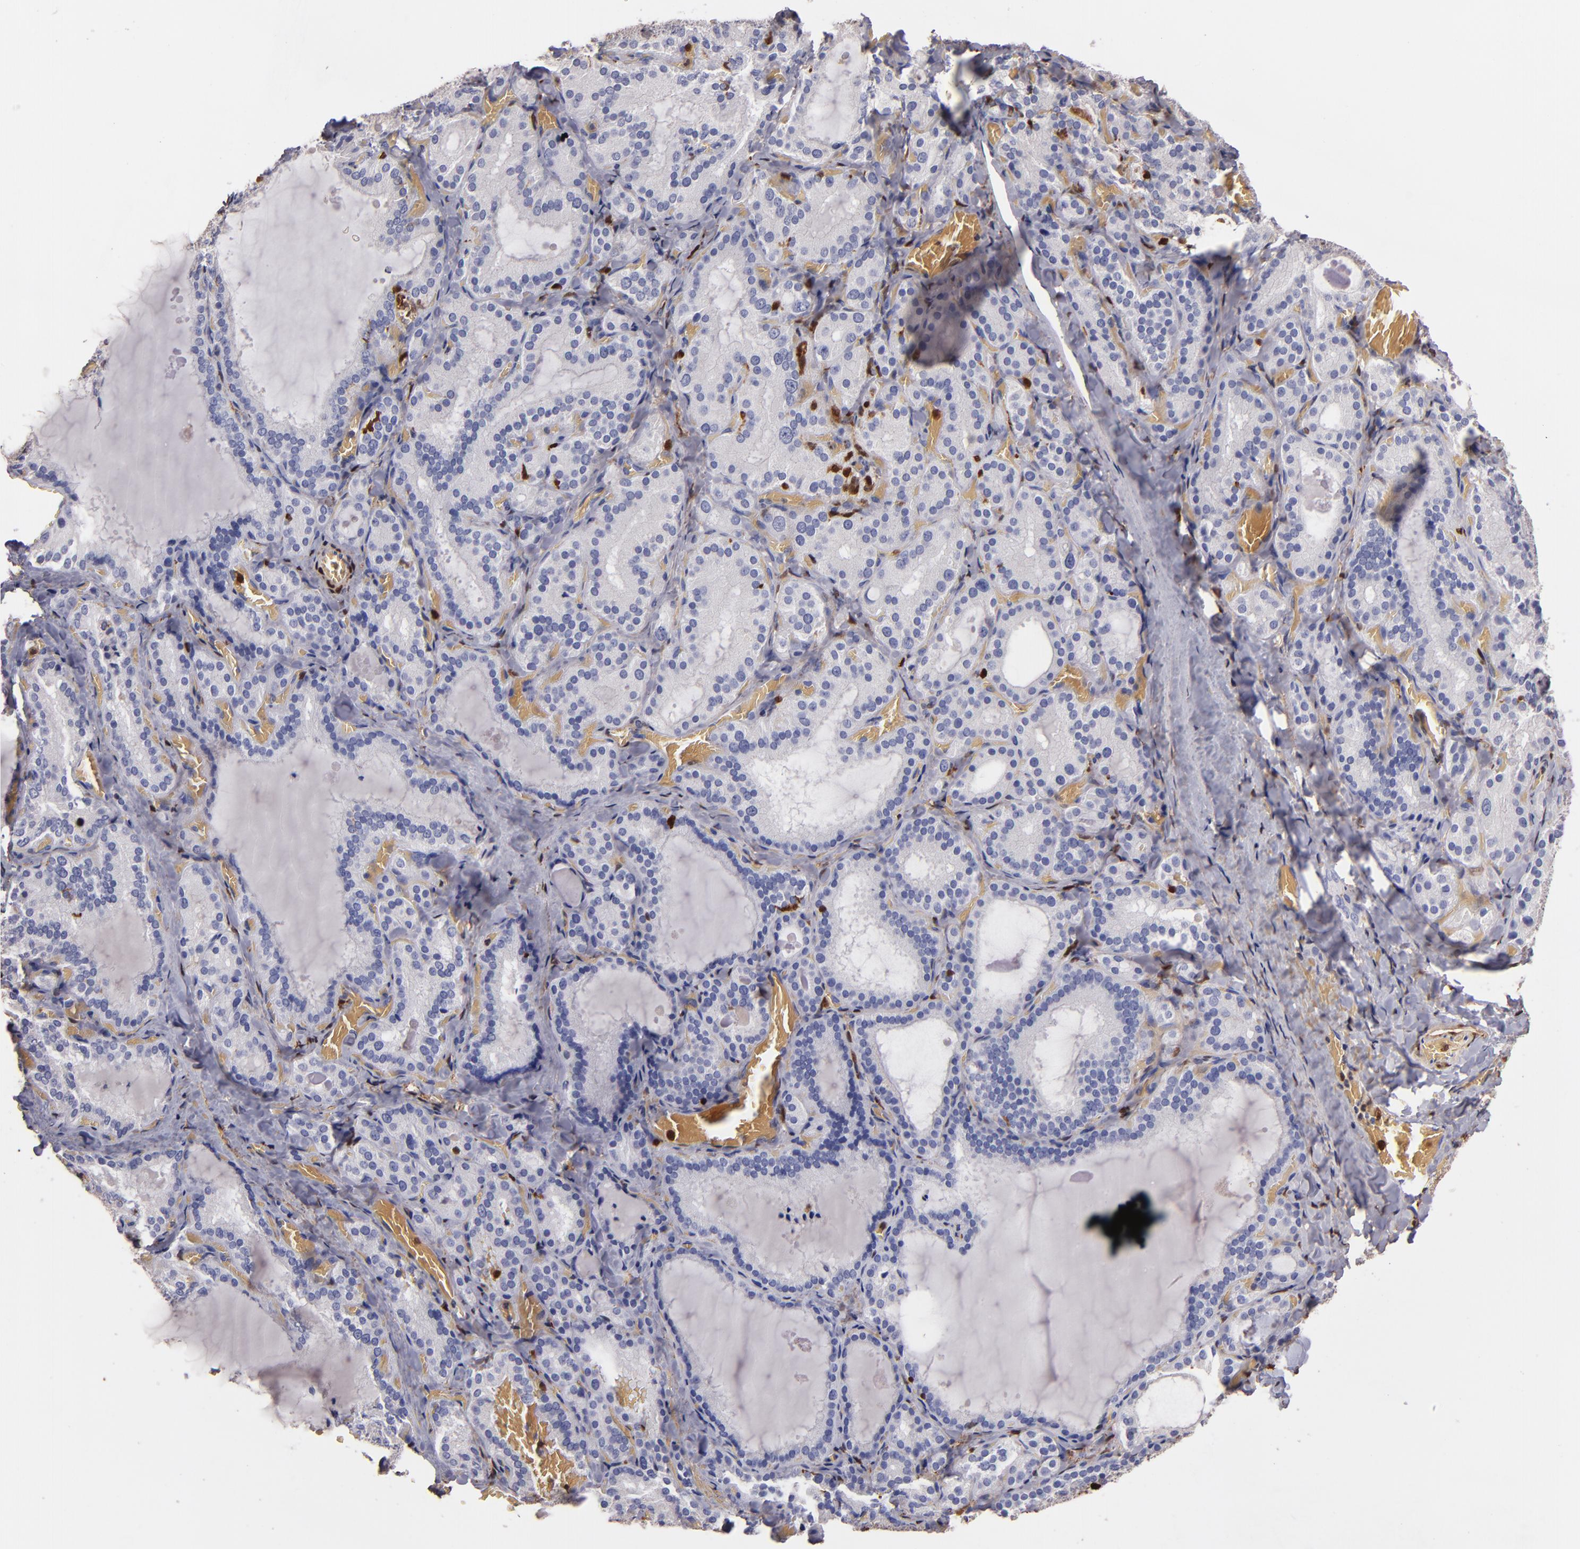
{"staining": {"intensity": "negative", "quantity": "none", "location": "none"}, "tissue": "thyroid gland", "cell_type": "Glandular cells", "image_type": "normal", "snomed": [{"axis": "morphology", "description": "Normal tissue, NOS"}, {"axis": "topography", "description": "Thyroid gland"}], "caption": "IHC histopathology image of unremarkable thyroid gland stained for a protein (brown), which reveals no positivity in glandular cells. Nuclei are stained in blue.", "gene": "S100A4", "patient": {"sex": "female", "age": 33}}